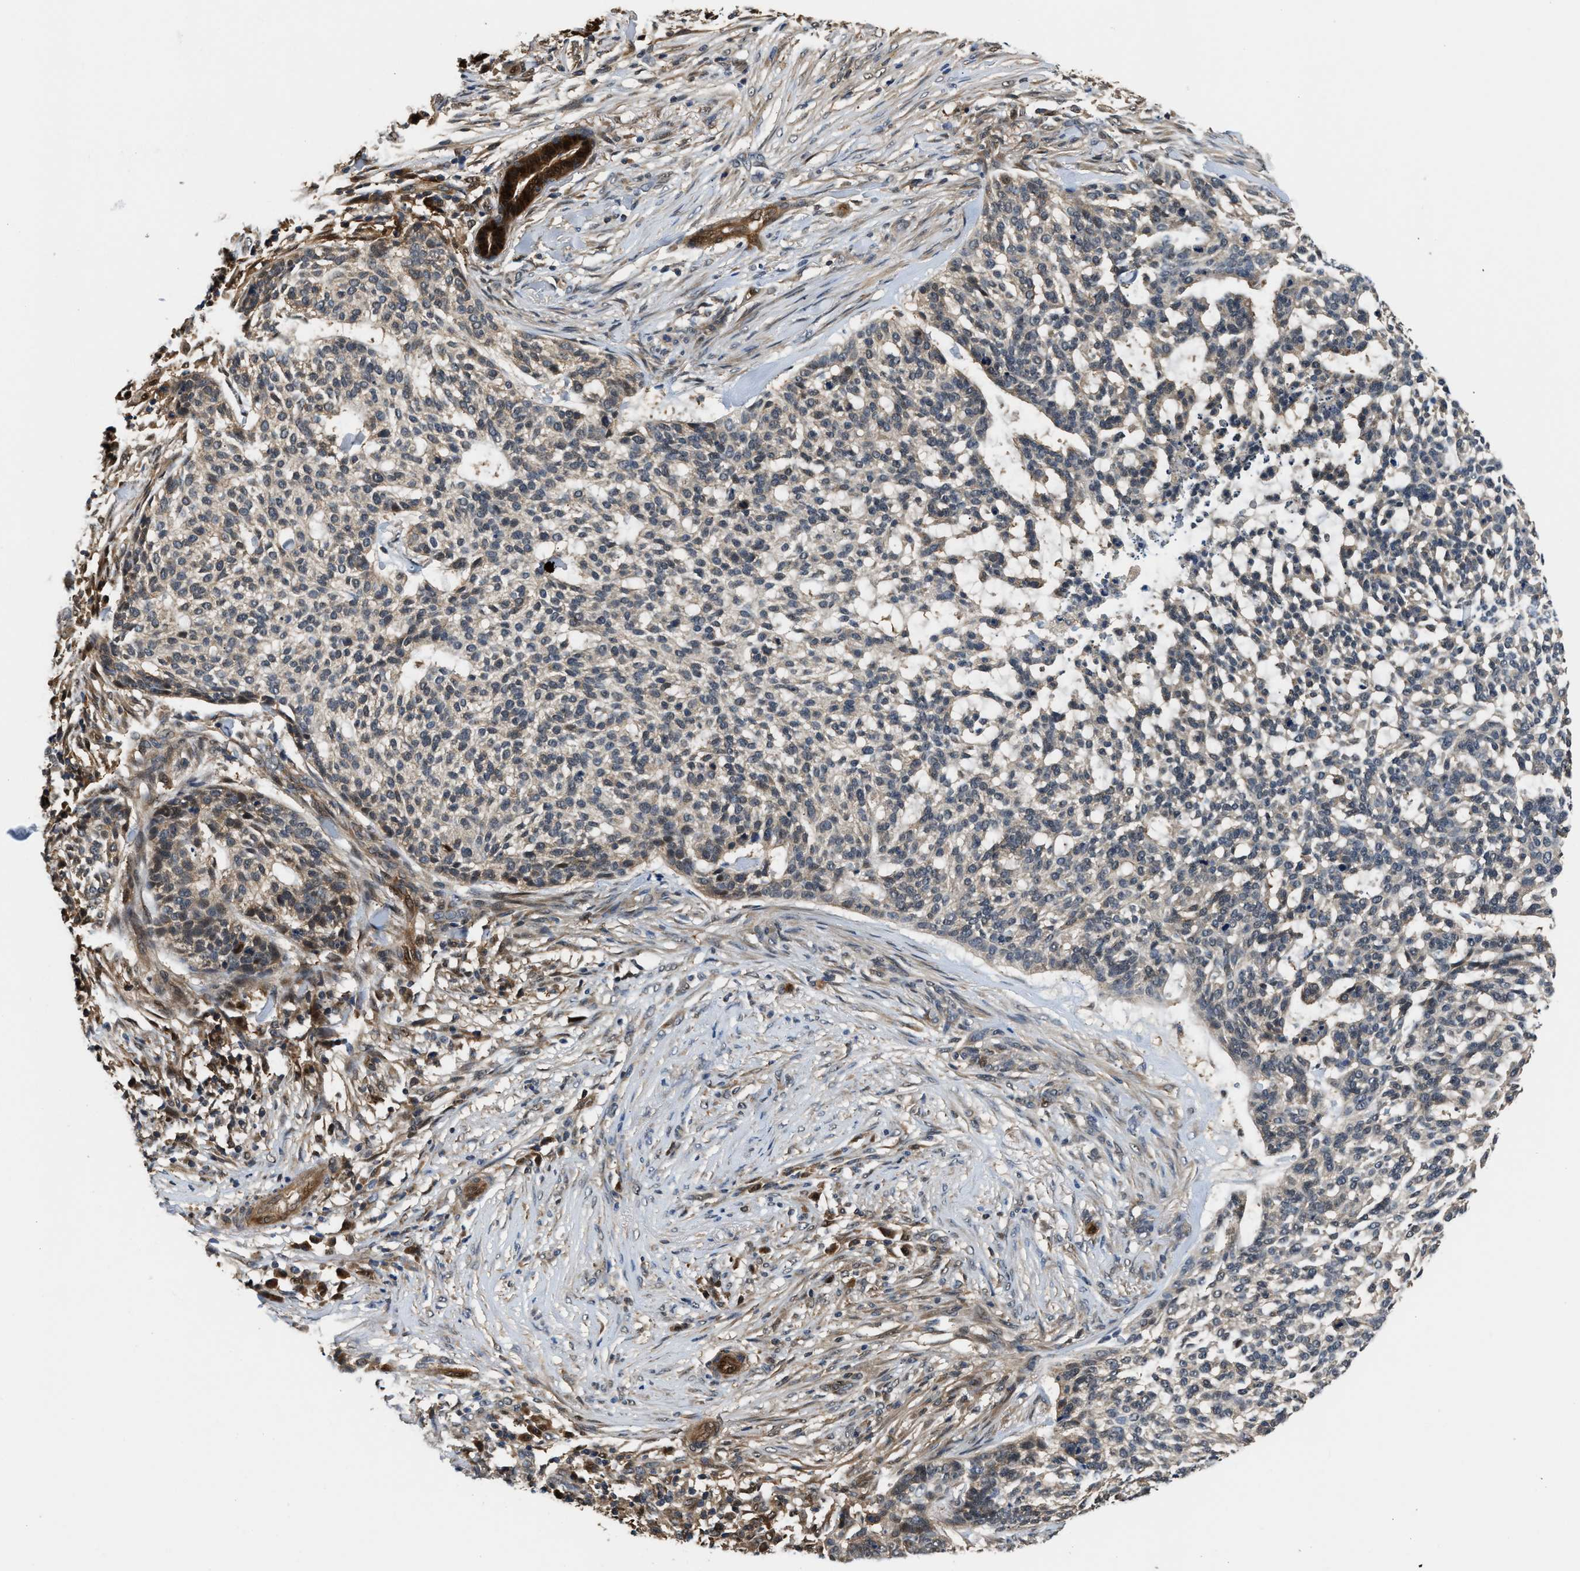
{"staining": {"intensity": "weak", "quantity": "<25%", "location": "cytoplasmic/membranous,nuclear"}, "tissue": "skin cancer", "cell_type": "Tumor cells", "image_type": "cancer", "snomed": [{"axis": "morphology", "description": "Basal cell carcinoma"}, {"axis": "topography", "description": "Skin"}], "caption": "A photomicrograph of skin cancer stained for a protein exhibits no brown staining in tumor cells.", "gene": "PPA1", "patient": {"sex": "female", "age": 64}}